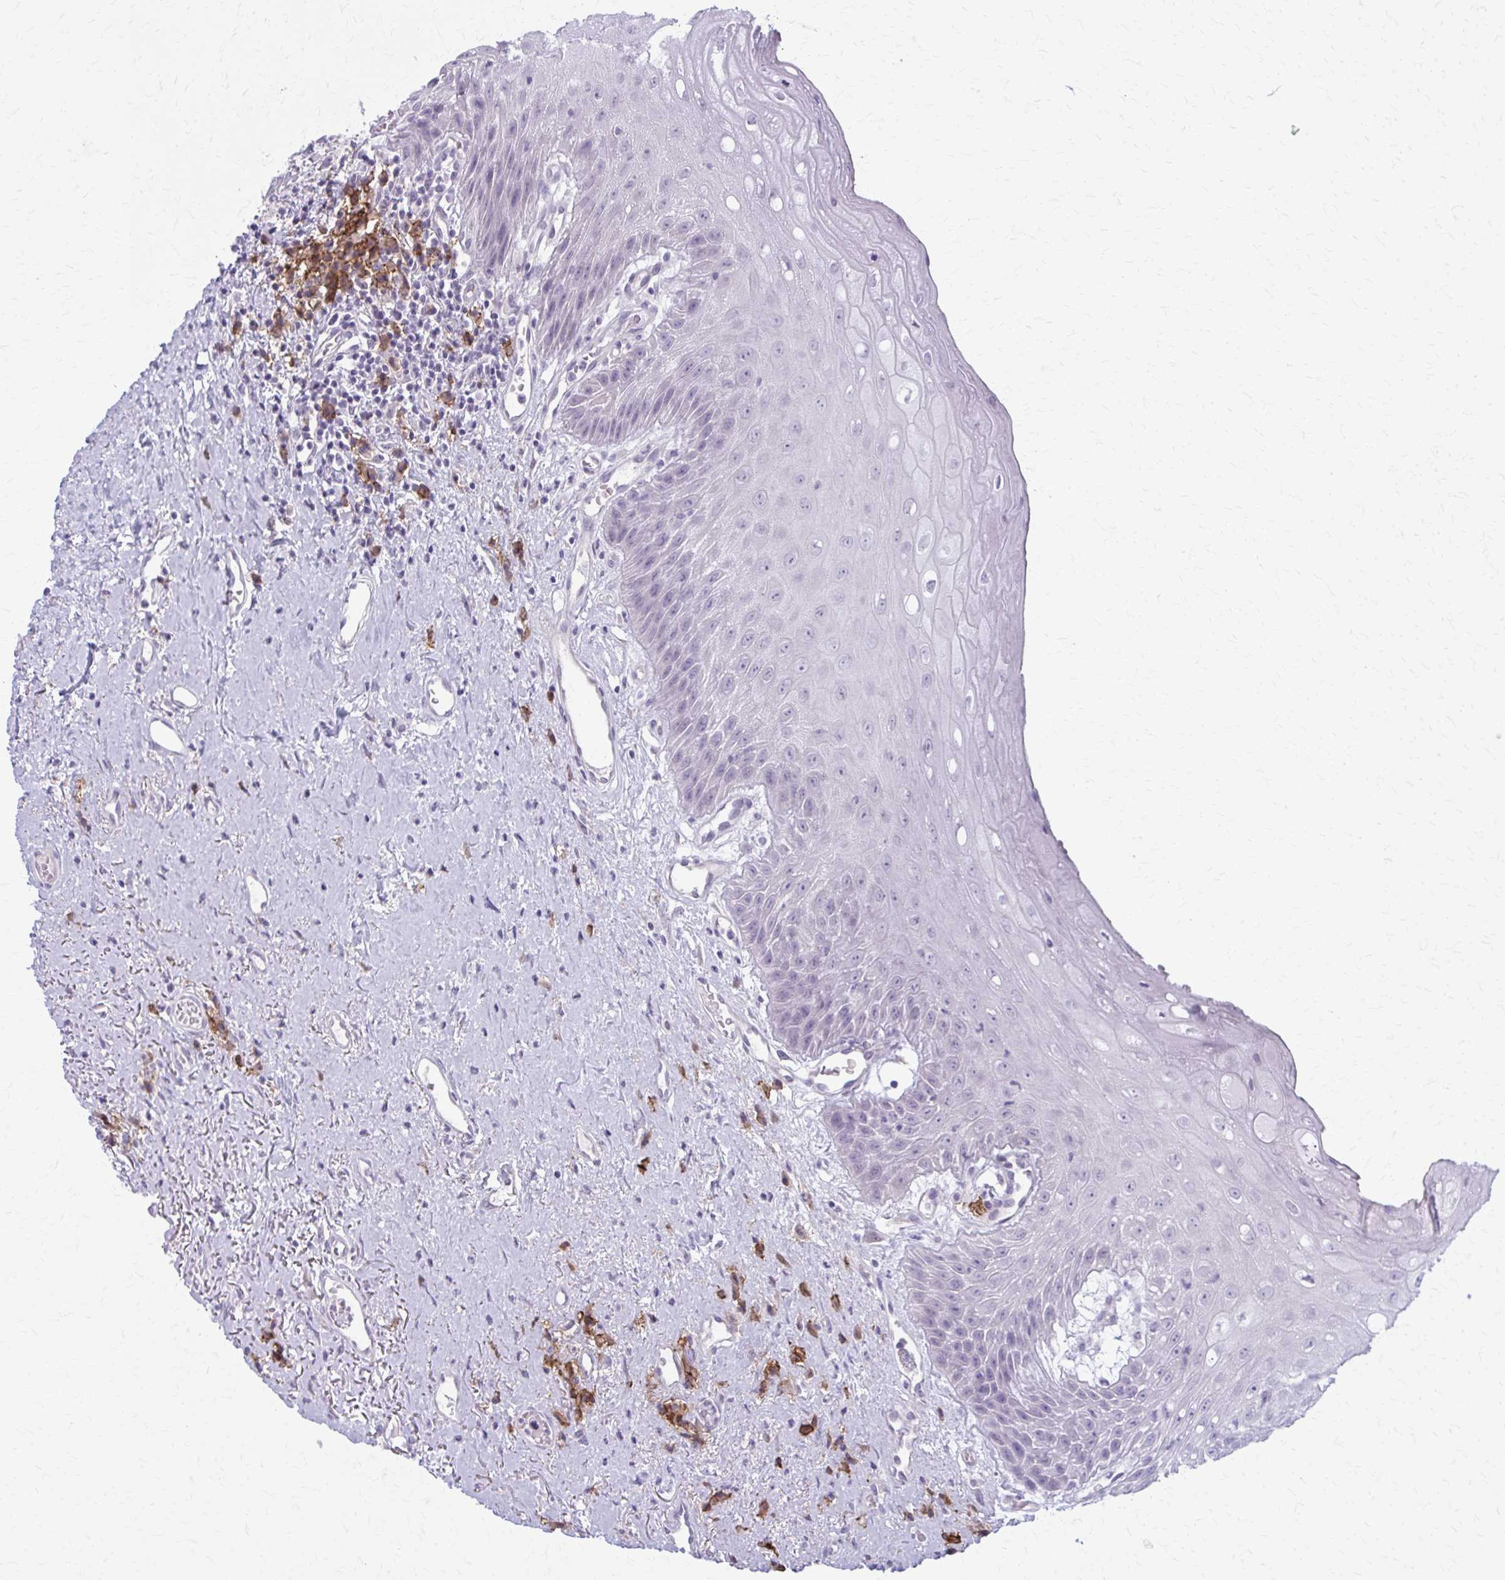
{"staining": {"intensity": "negative", "quantity": "none", "location": "none"}, "tissue": "oral mucosa", "cell_type": "Squamous epithelial cells", "image_type": "normal", "snomed": [{"axis": "morphology", "description": "Normal tissue, NOS"}, {"axis": "morphology", "description": "Squamous cell carcinoma, NOS"}, {"axis": "topography", "description": "Oral tissue"}, {"axis": "topography", "description": "Peripheral nerve tissue"}, {"axis": "topography", "description": "Head-Neck"}], "caption": "IHC photomicrograph of unremarkable oral mucosa: oral mucosa stained with DAB exhibits no significant protein expression in squamous epithelial cells. The staining is performed using DAB (3,3'-diaminobenzidine) brown chromogen with nuclei counter-stained in using hematoxylin.", "gene": "CD38", "patient": {"sex": "female", "age": 59}}